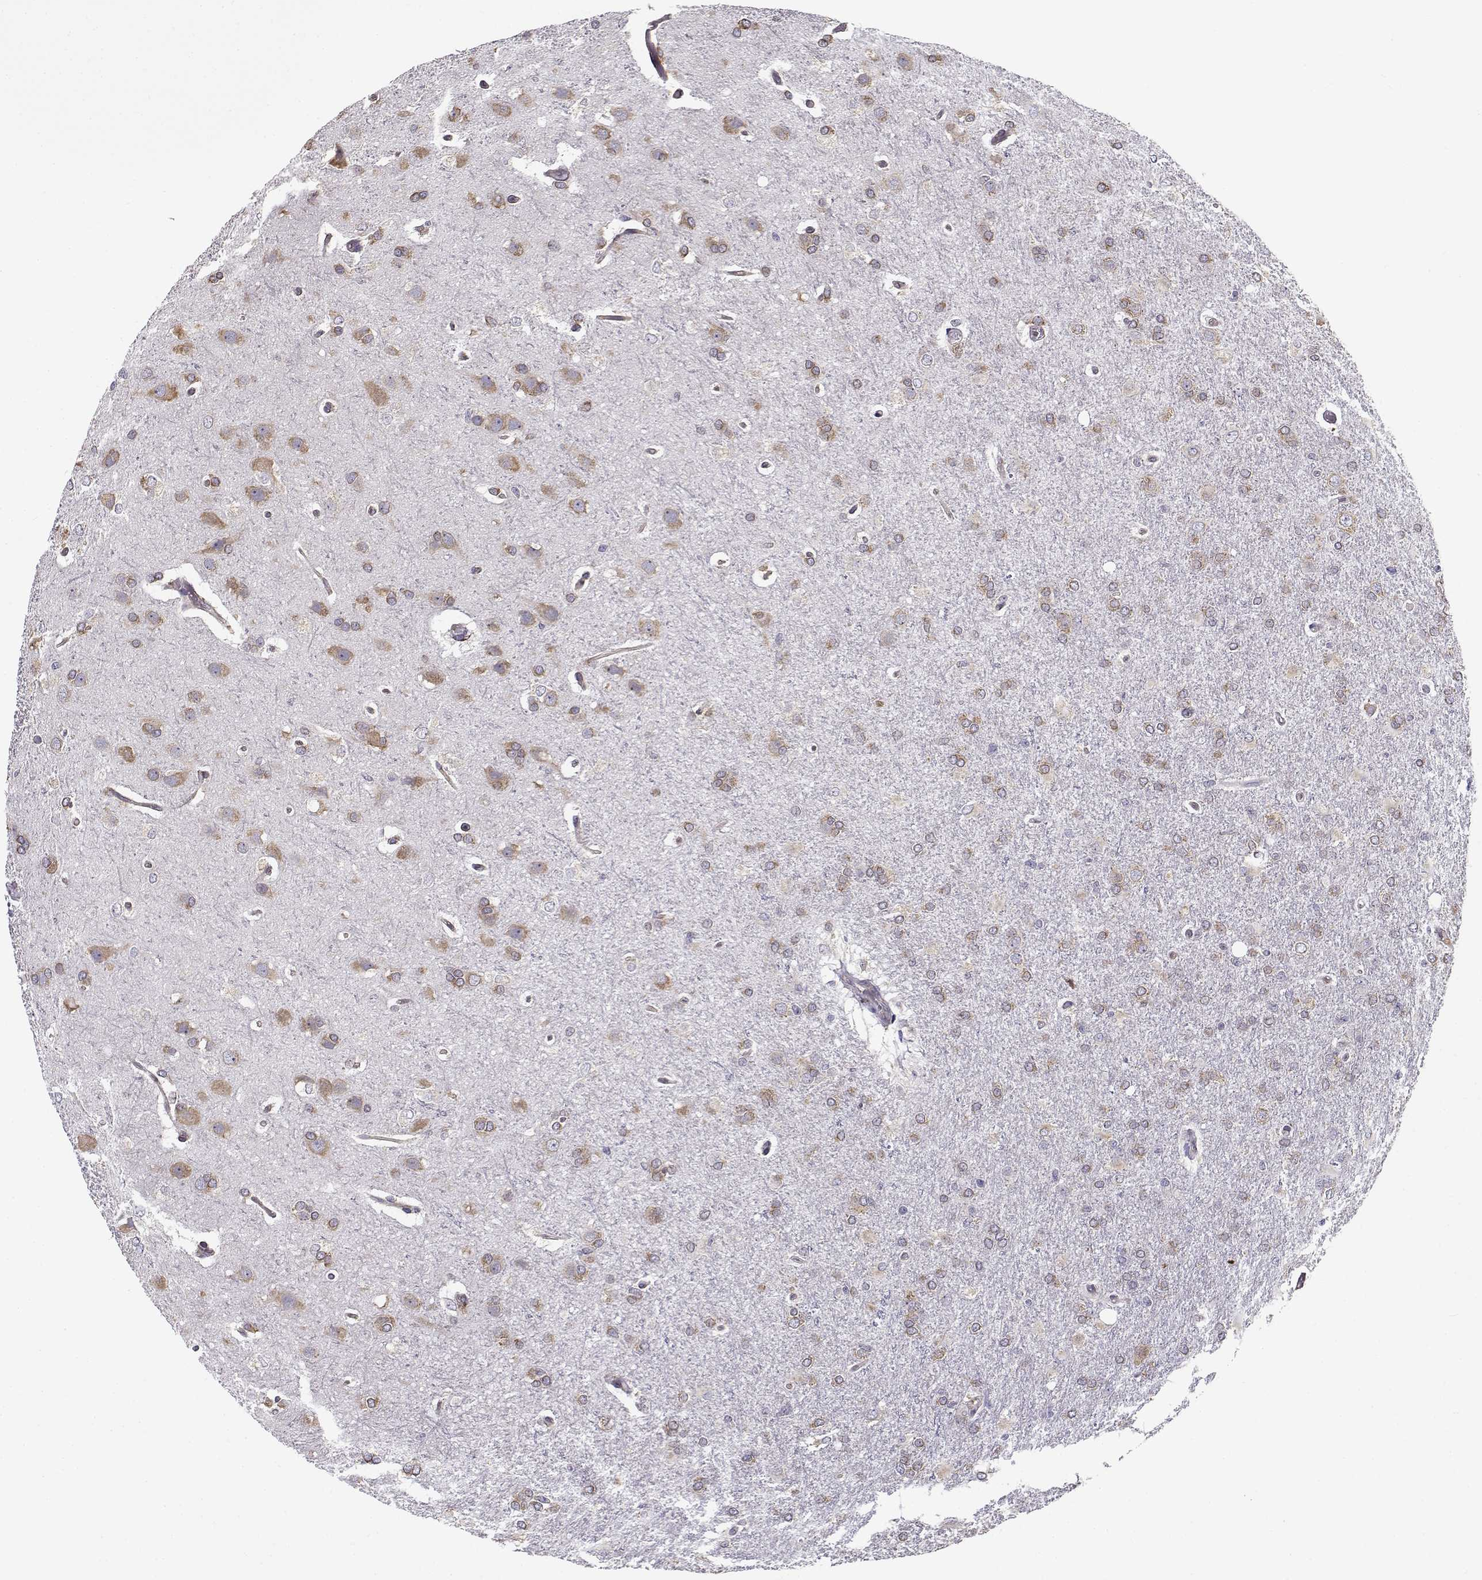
{"staining": {"intensity": "weak", "quantity": "<25%", "location": "cytoplasmic/membranous"}, "tissue": "glioma", "cell_type": "Tumor cells", "image_type": "cancer", "snomed": [{"axis": "morphology", "description": "Glioma, malignant, High grade"}, {"axis": "topography", "description": "Brain"}], "caption": "Immunohistochemistry histopathology image of human malignant glioma (high-grade) stained for a protein (brown), which shows no expression in tumor cells.", "gene": "BEND6", "patient": {"sex": "male", "age": 68}}